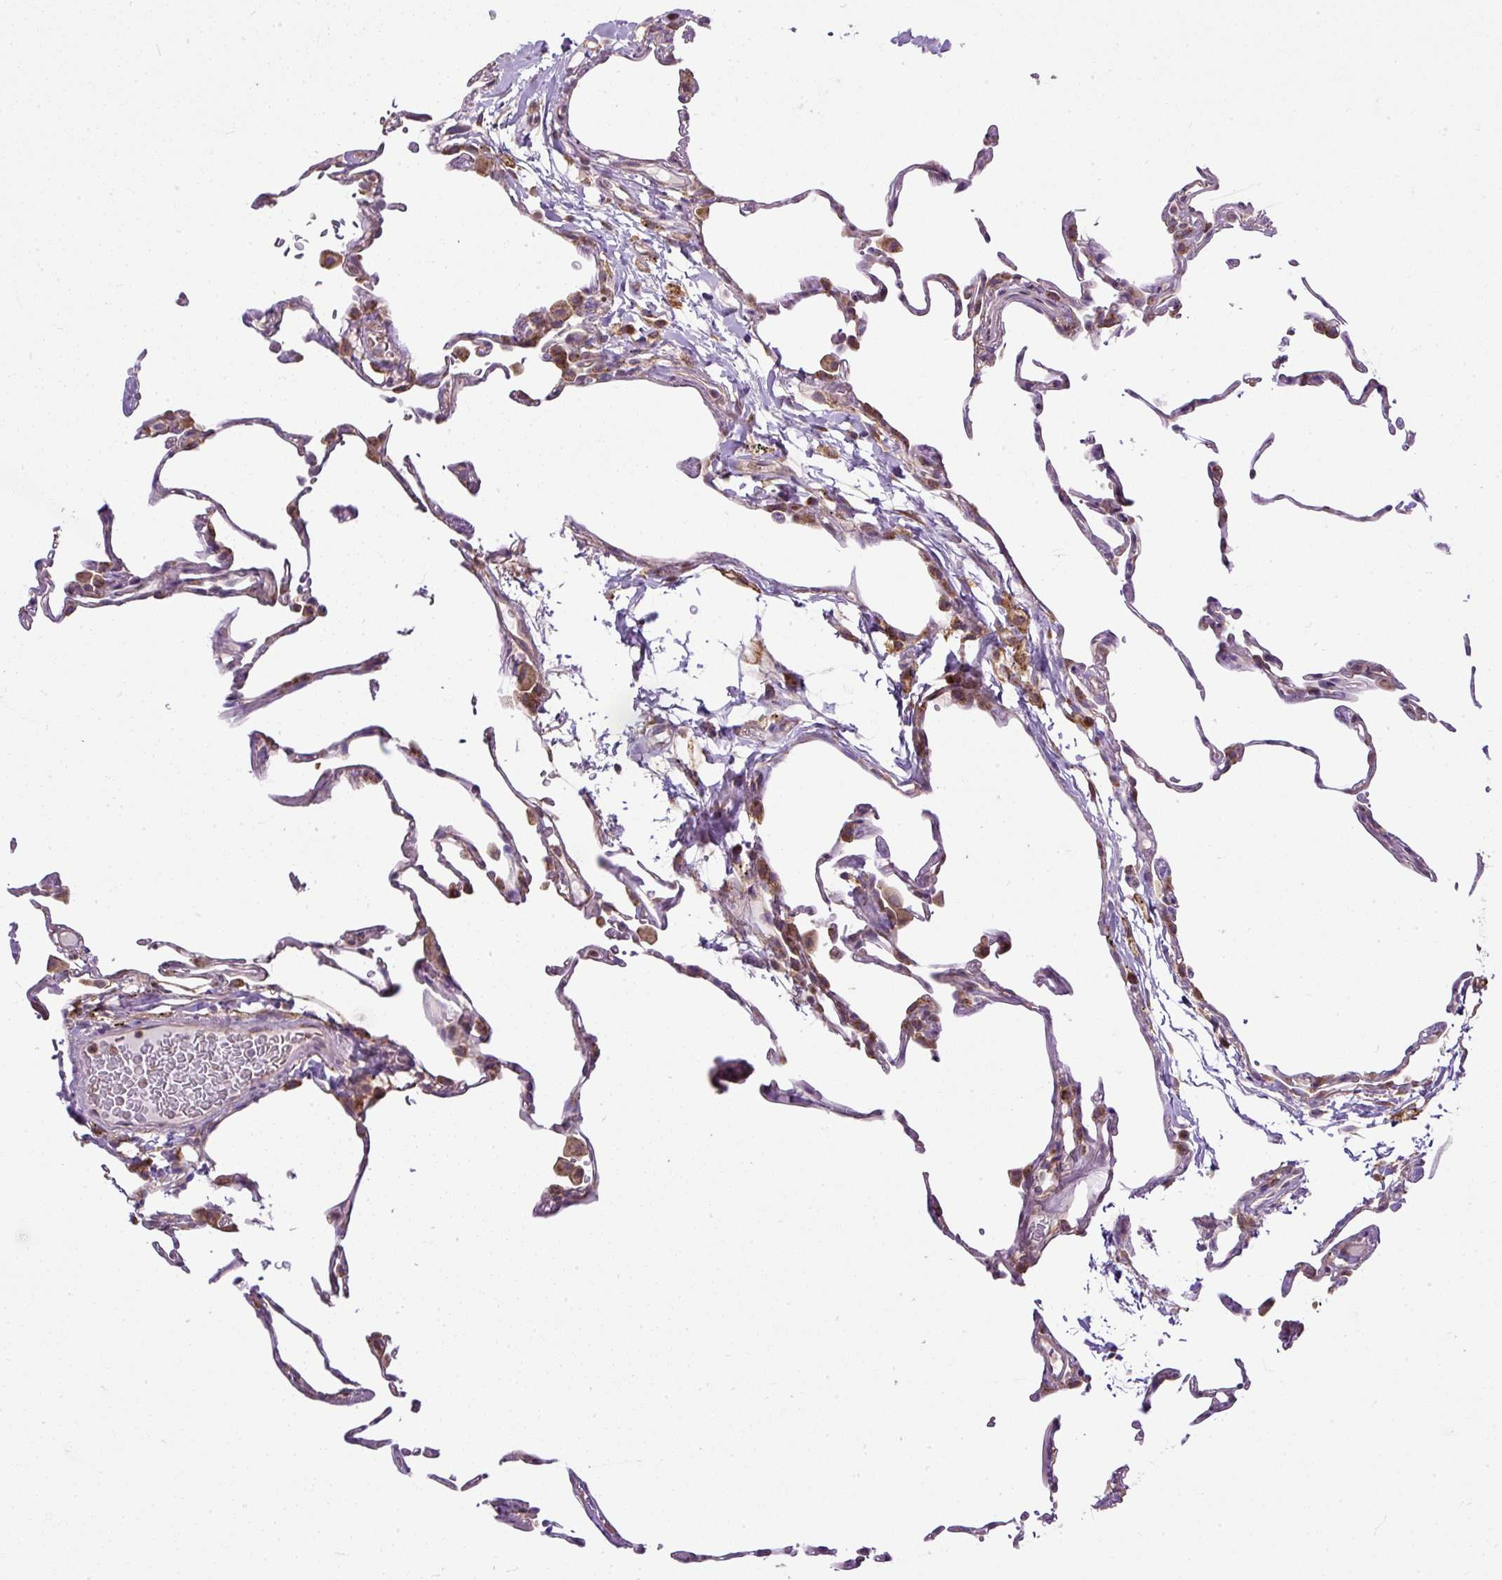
{"staining": {"intensity": "moderate", "quantity": "<25%", "location": "cytoplasmic/membranous"}, "tissue": "lung", "cell_type": "Alveolar cells", "image_type": "normal", "snomed": [{"axis": "morphology", "description": "Normal tissue, NOS"}, {"axis": "topography", "description": "Lung"}], "caption": "Approximately <25% of alveolar cells in normal lung show moderate cytoplasmic/membranous protein expression as visualized by brown immunohistochemical staining.", "gene": "SMC4", "patient": {"sex": "female", "age": 57}}